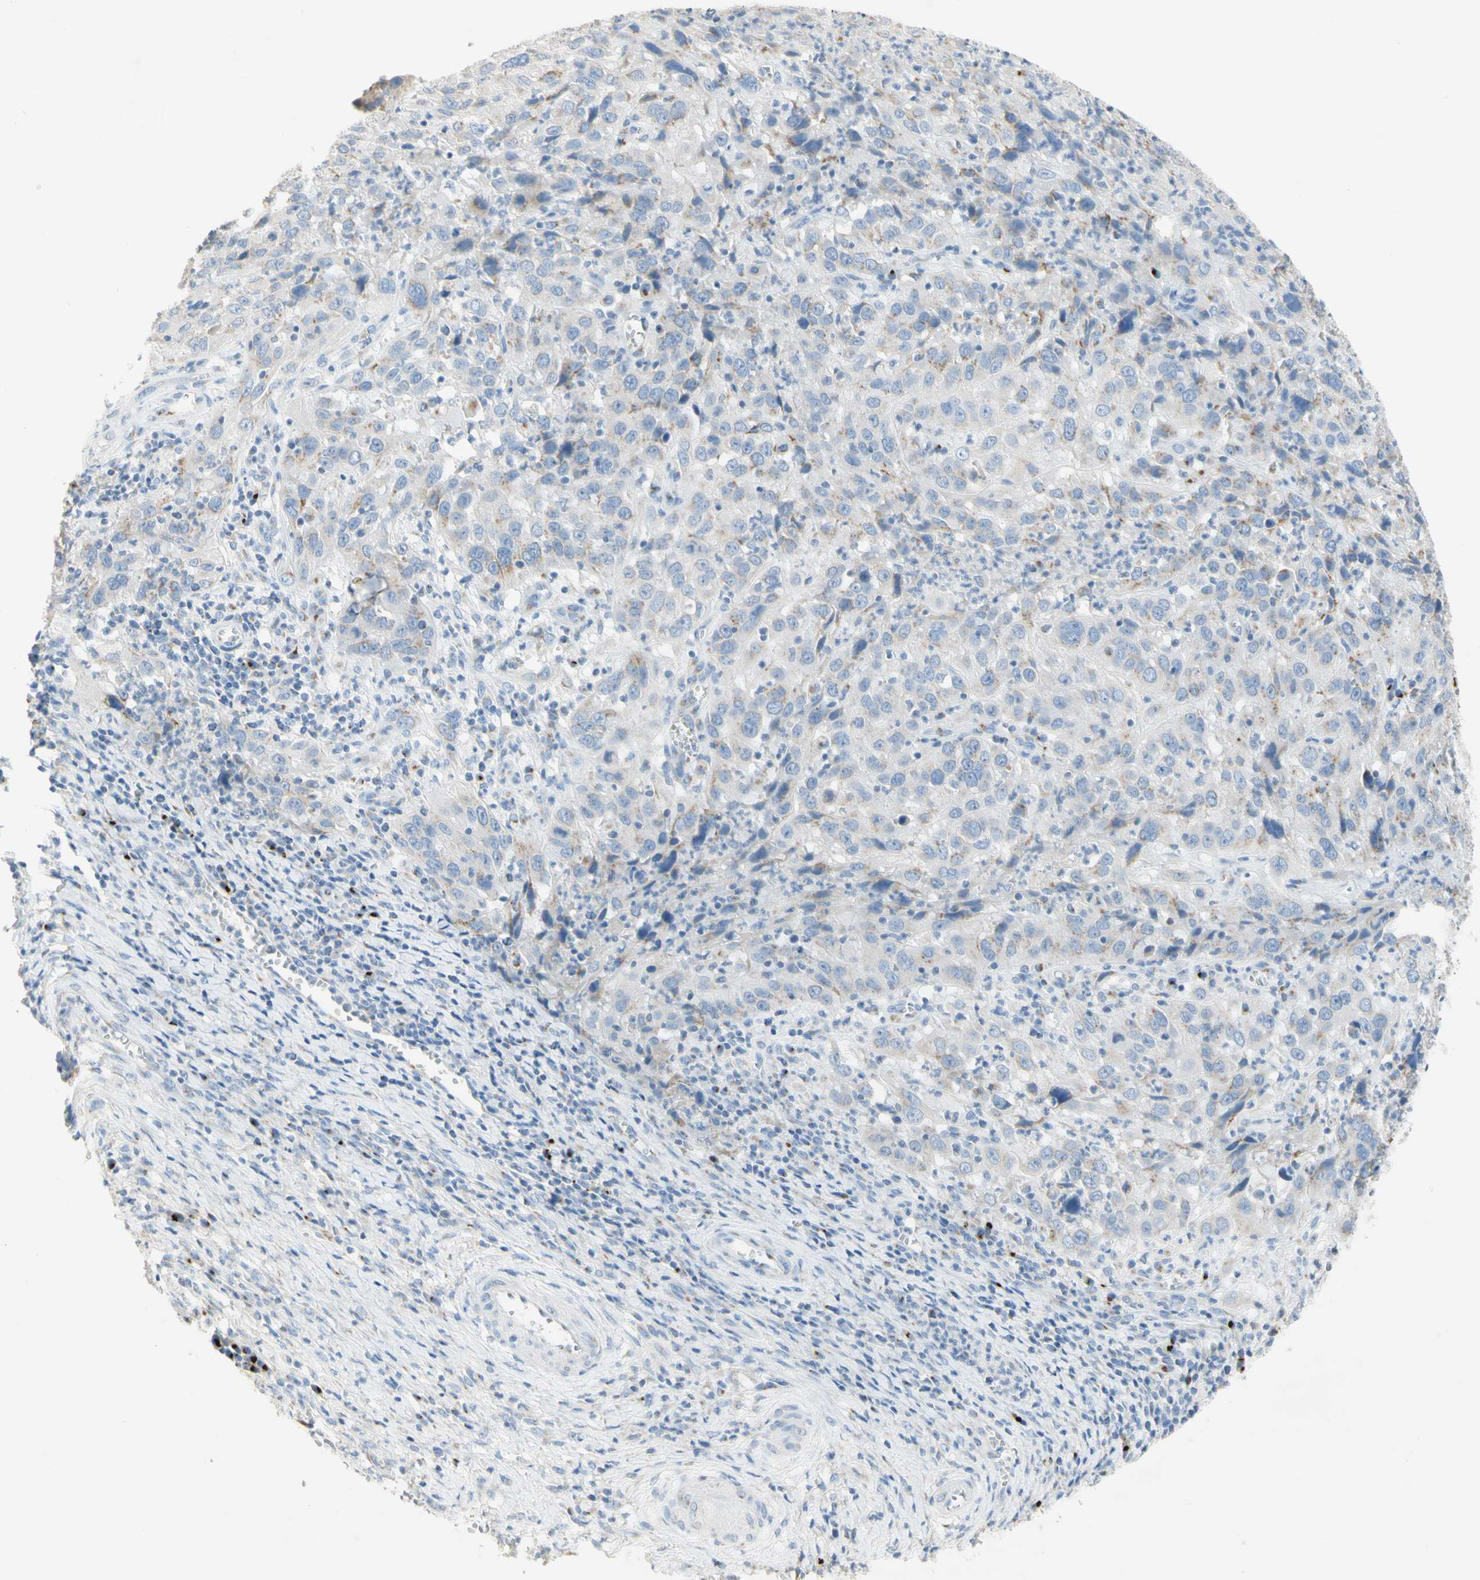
{"staining": {"intensity": "weak", "quantity": "<25%", "location": "cytoplasmic/membranous"}, "tissue": "cervical cancer", "cell_type": "Tumor cells", "image_type": "cancer", "snomed": [{"axis": "morphology", "description": "Squamous cell carcinoma, NOS"}, {"axis": "topography", "description": "Cervix"}], "caption": "Cervical cancer was stained to show a protein in brown. There is no significant staining in tumor cells.", "gene": "MANEA", "patient": {"sex": "female", "age": 32}}